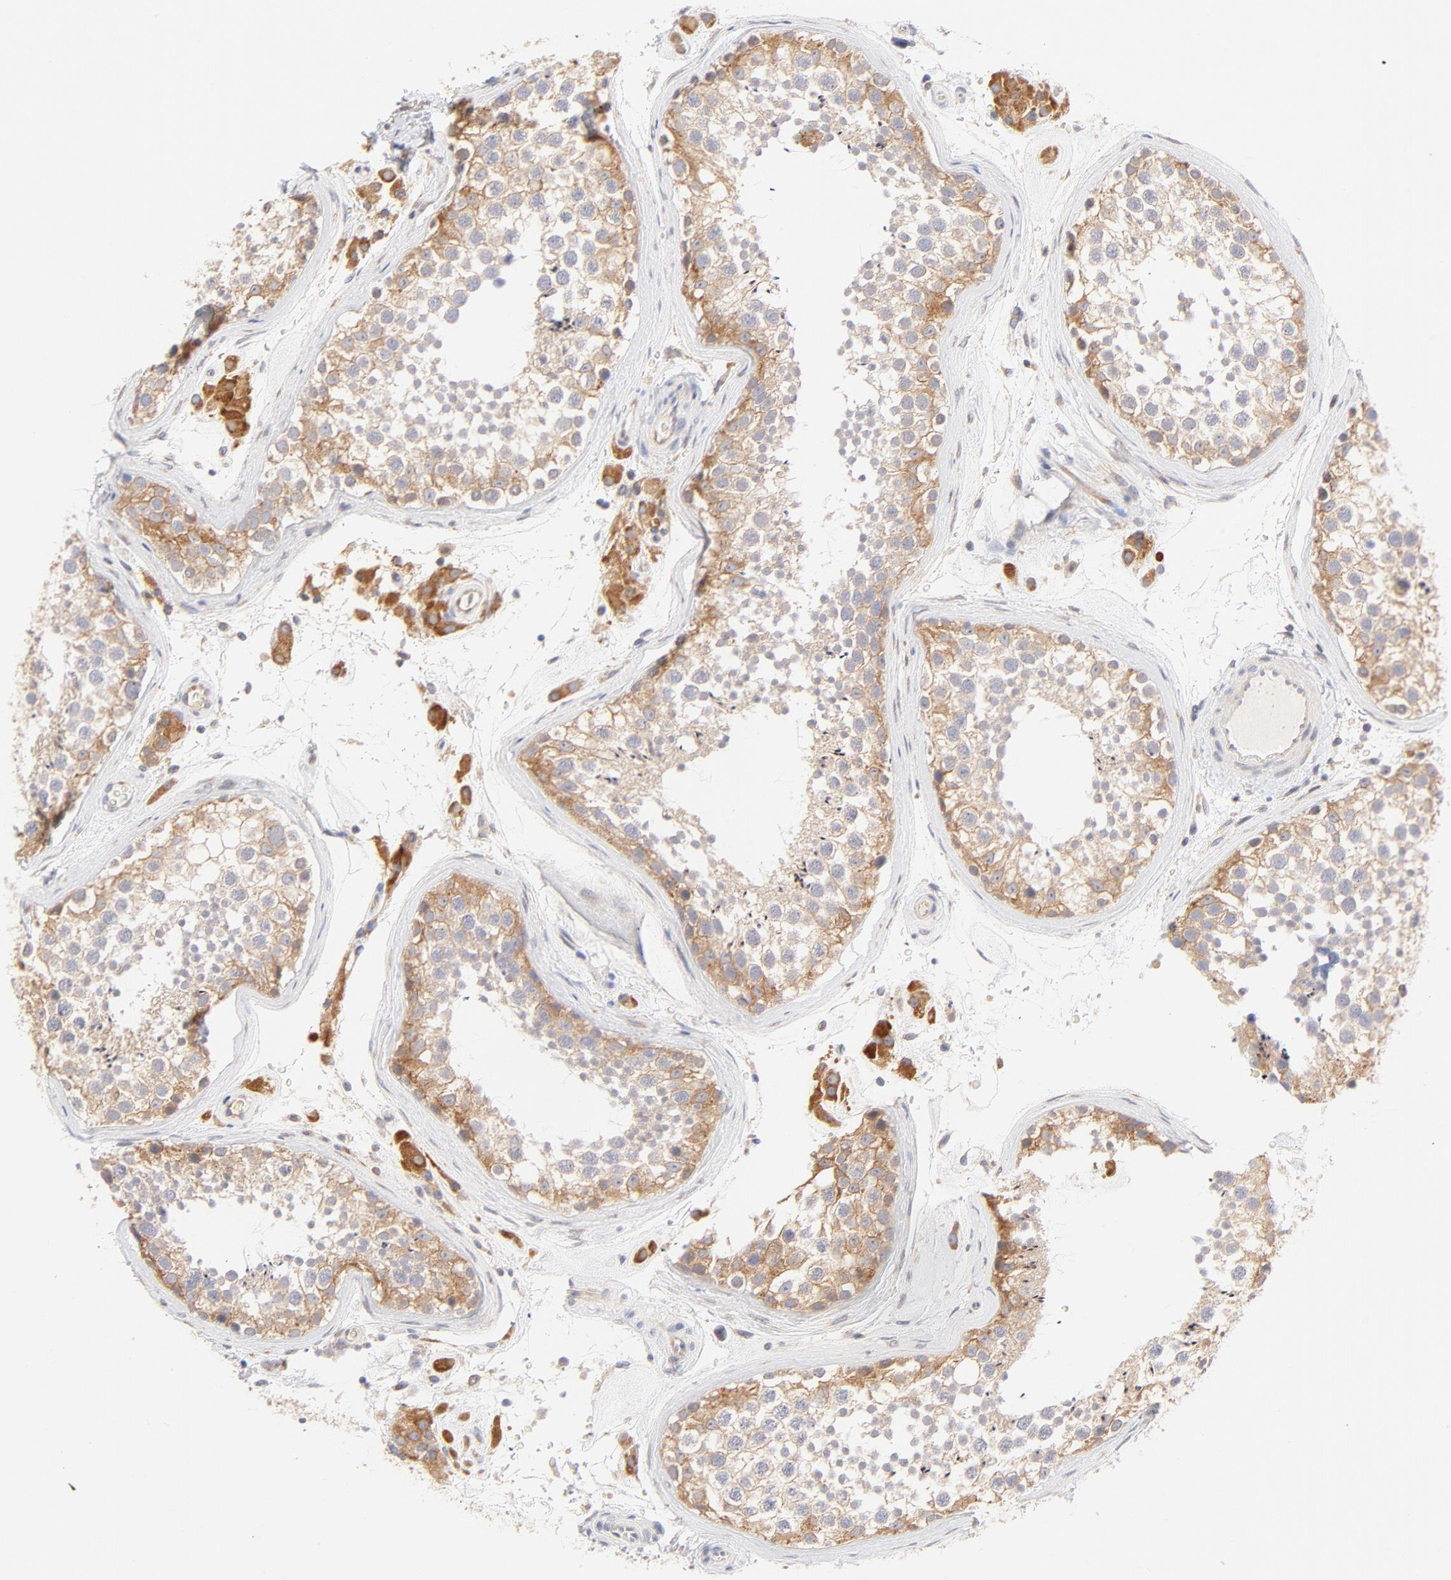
{"staining": {"intensity": "moderate", "quantity": ">75%", "location": "cytoplasmic/membranous"}, "tissue": "testis", "cell_type": "Cells in seminiferous ducts", "image_type": "normal", "snomed": [{"axis": "morphology", "description": "Normal tissue, NOS"}, {"axis": "topography", "description": "Testis"}], "caption": "This is a photomicrograph of immunohistochemistry staining of benign testis, which shows moderate staining in the cytoplasmic/membranous of cells in seminiferous ducts.", "gene": "RPS6KA1", "patient": {"sex": "male", "age": 46}}